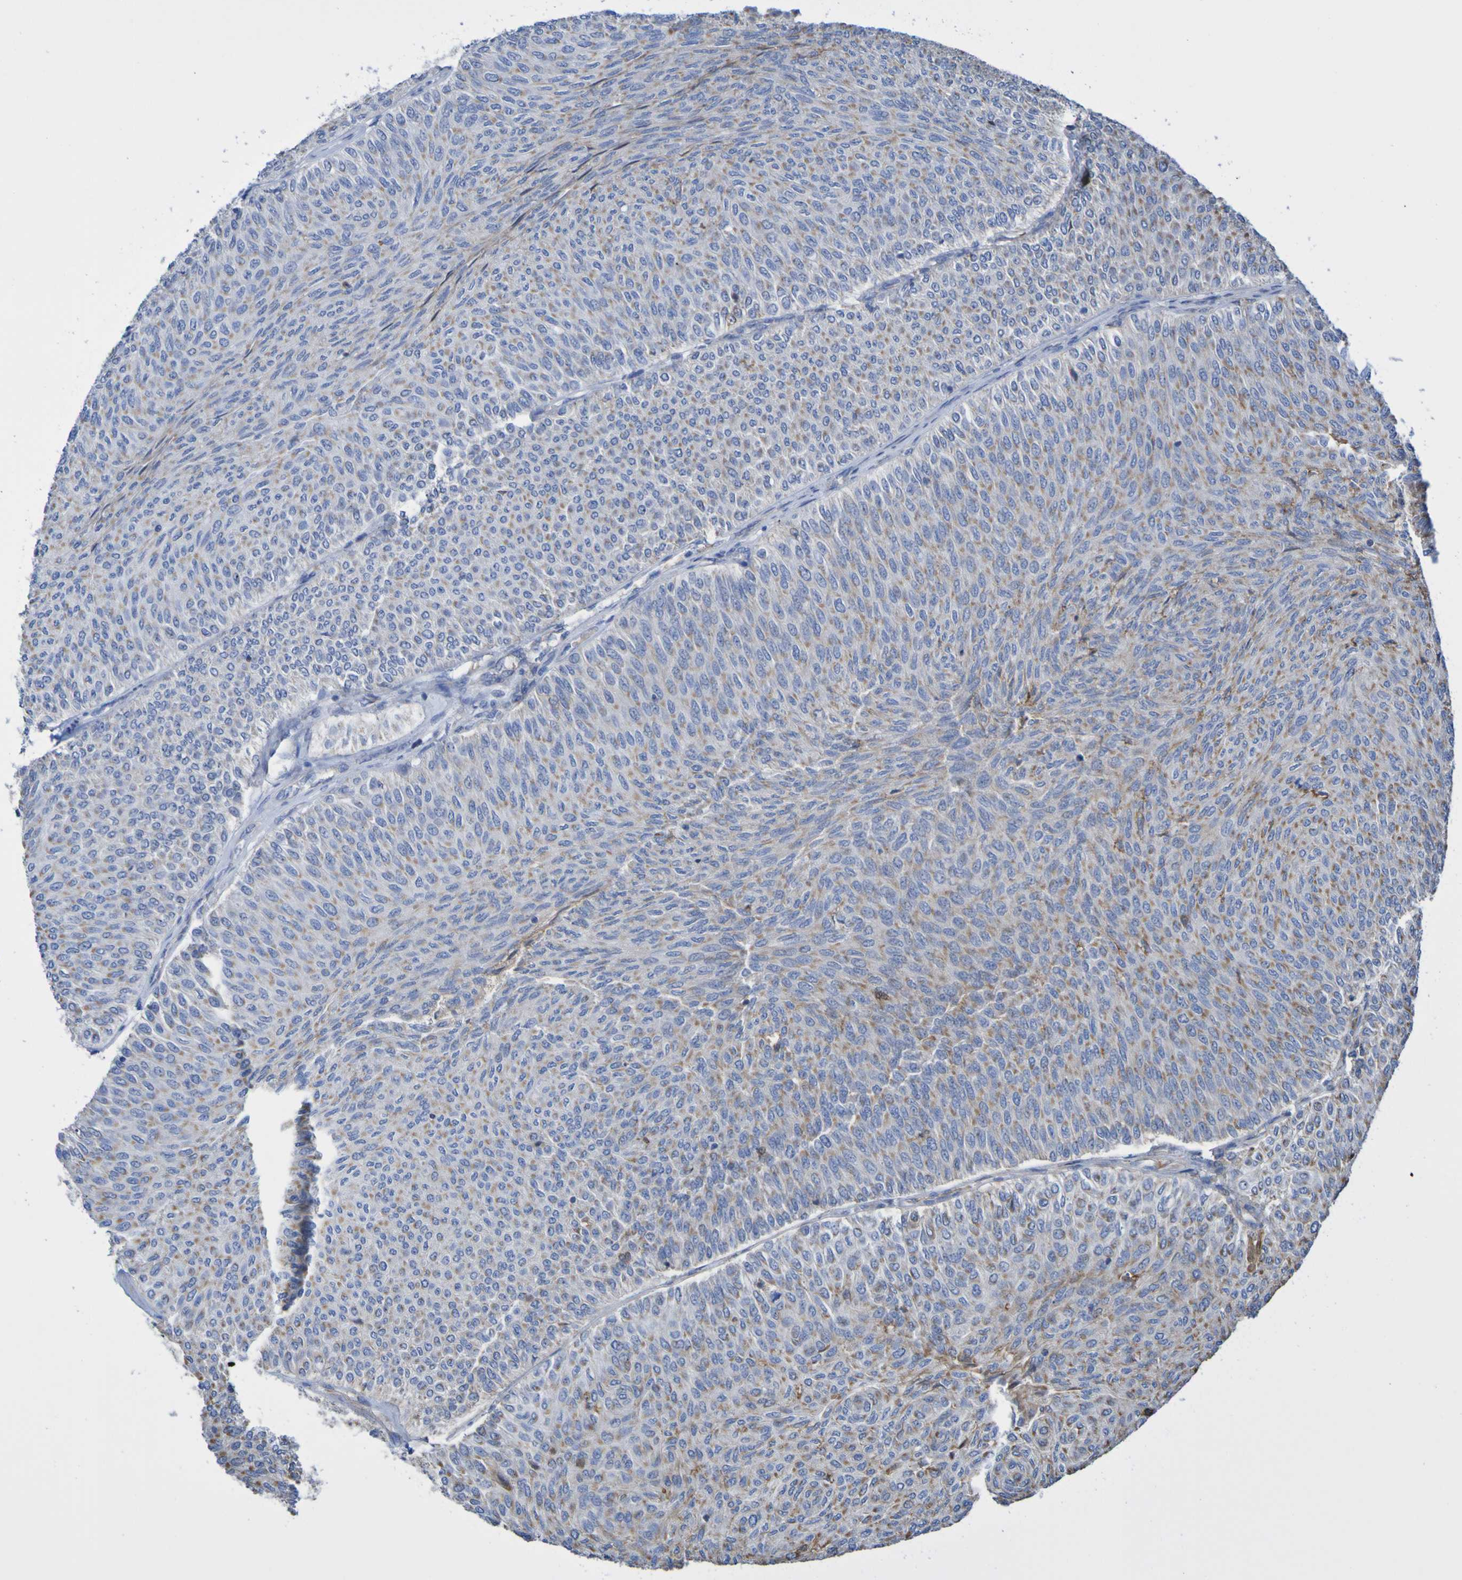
{"staining": {"intensity": "weak", "quantity": ">75%", "location": "cytoplasmic/membranous"}, "tissue": "urothelial cancer", "cell_type": "Tumor cells", "image_type": "cancer", "snomed": [{"axis": "morphology", "description": "Urothelial carcinoma, Low grade"}, {"axis": "topography", "description": "Urinary bladder"}], "caption": "Immunohistochemistry (DAB (3,3'-diaminobenzidine)) staining of low-grade urothelial carcinoma reveals weak cytoplasmic/membranous protein positivity in approximately >75% of tumor cells.", "gene": "CNTN2", "patient": {"sex": "male", "age": 78}}